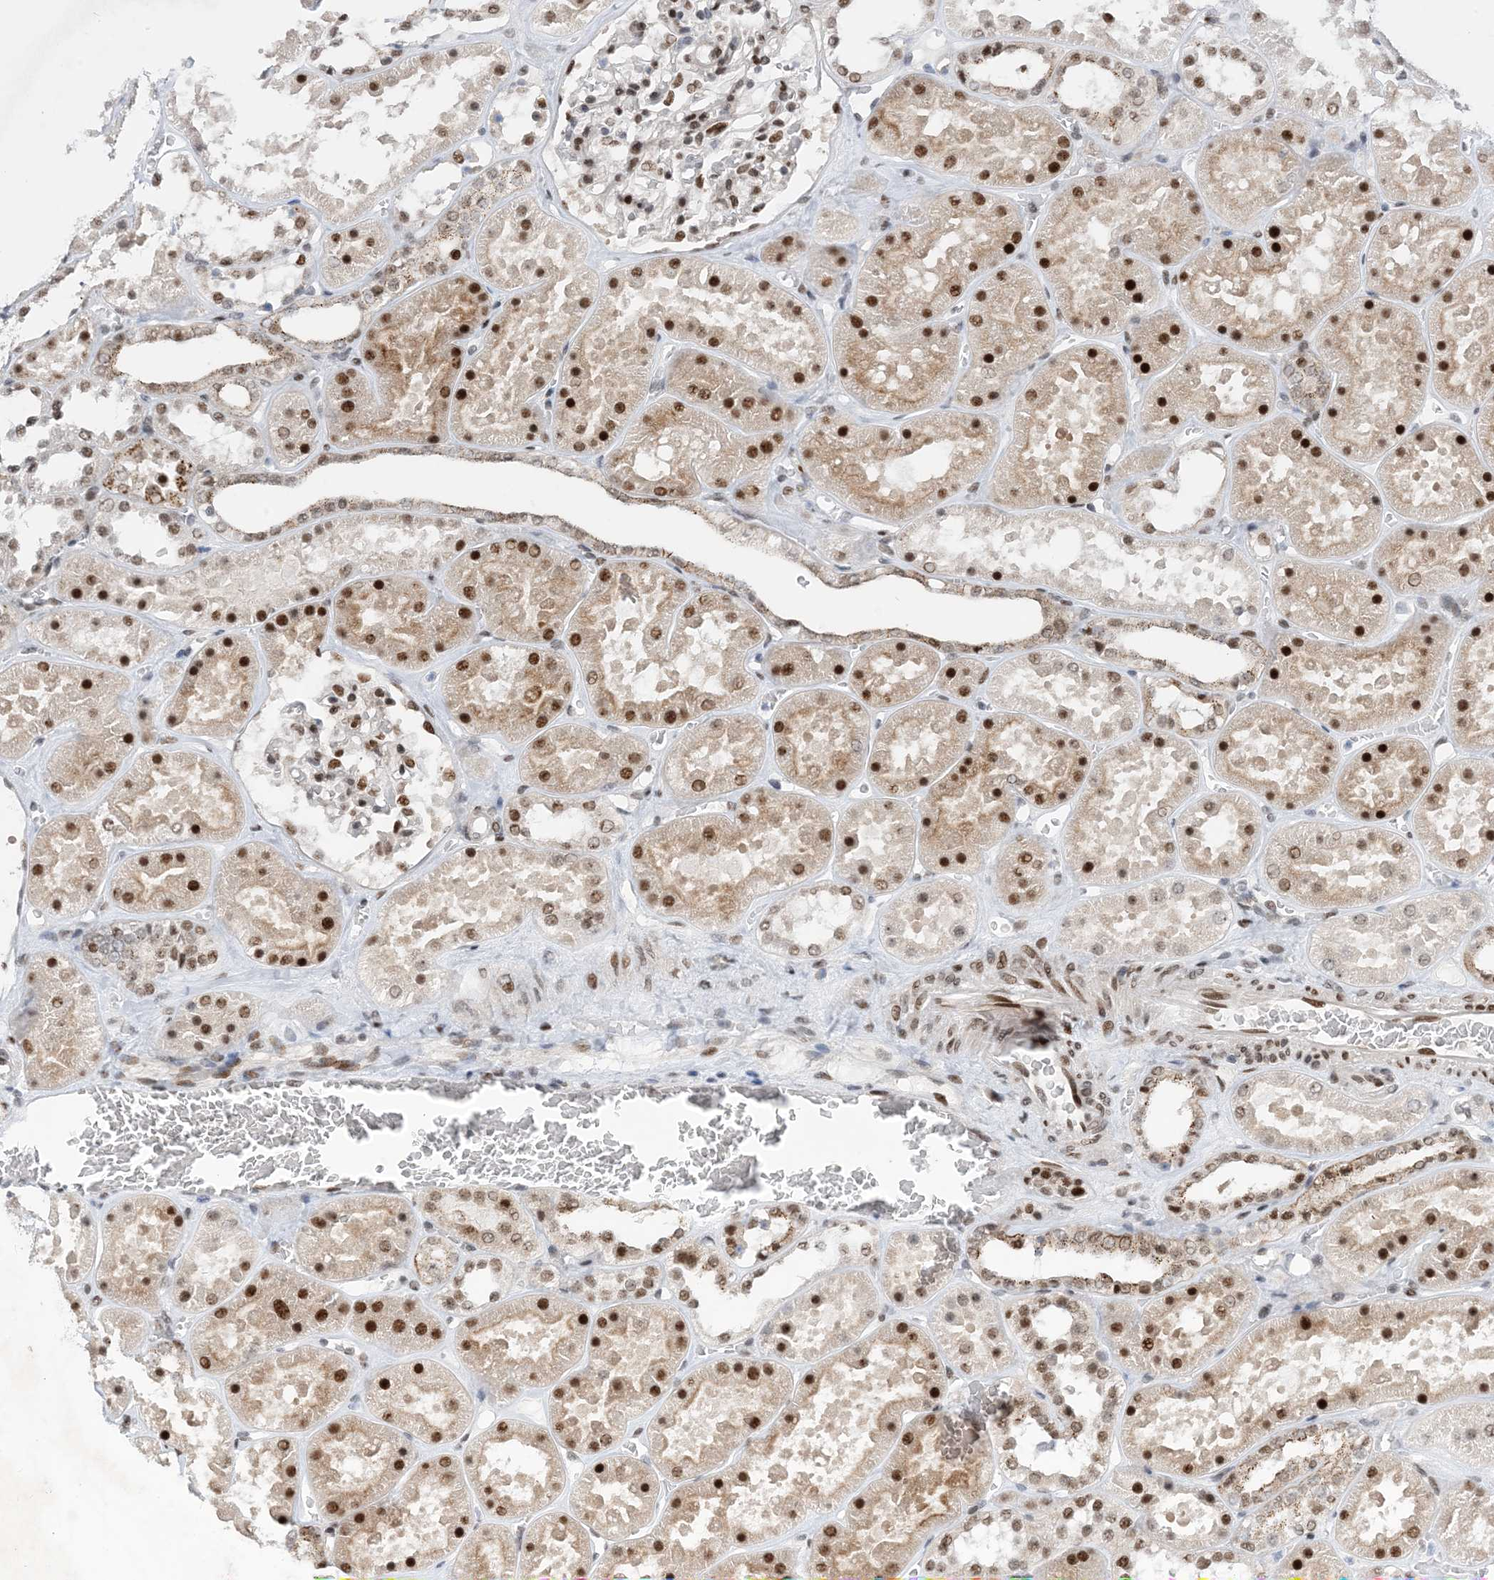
{"staining": {"intensity": "strong", "quantity": "25%-75%", "location": "nuclear"}, "tissue": "kidney", "cell_type": "Cells in glomeruli", "image_type": "normal", "snomed": [{"axis": "morphology", "description": "Normal tissue, NOS"}, {"axis": "topography", "description": "Kidney"}], "caption": "Immunohistochemistry micrograph of normal kidney: human kidney stained using immunohistochemistry (IHC) reveals high levels of strong protein expression localized specifically in the nuclear of cells in glomeruli, appearing as a nuclear brown color.", "gene": "TSPYL1", "patient": {"sex": "female", "age": 41}}